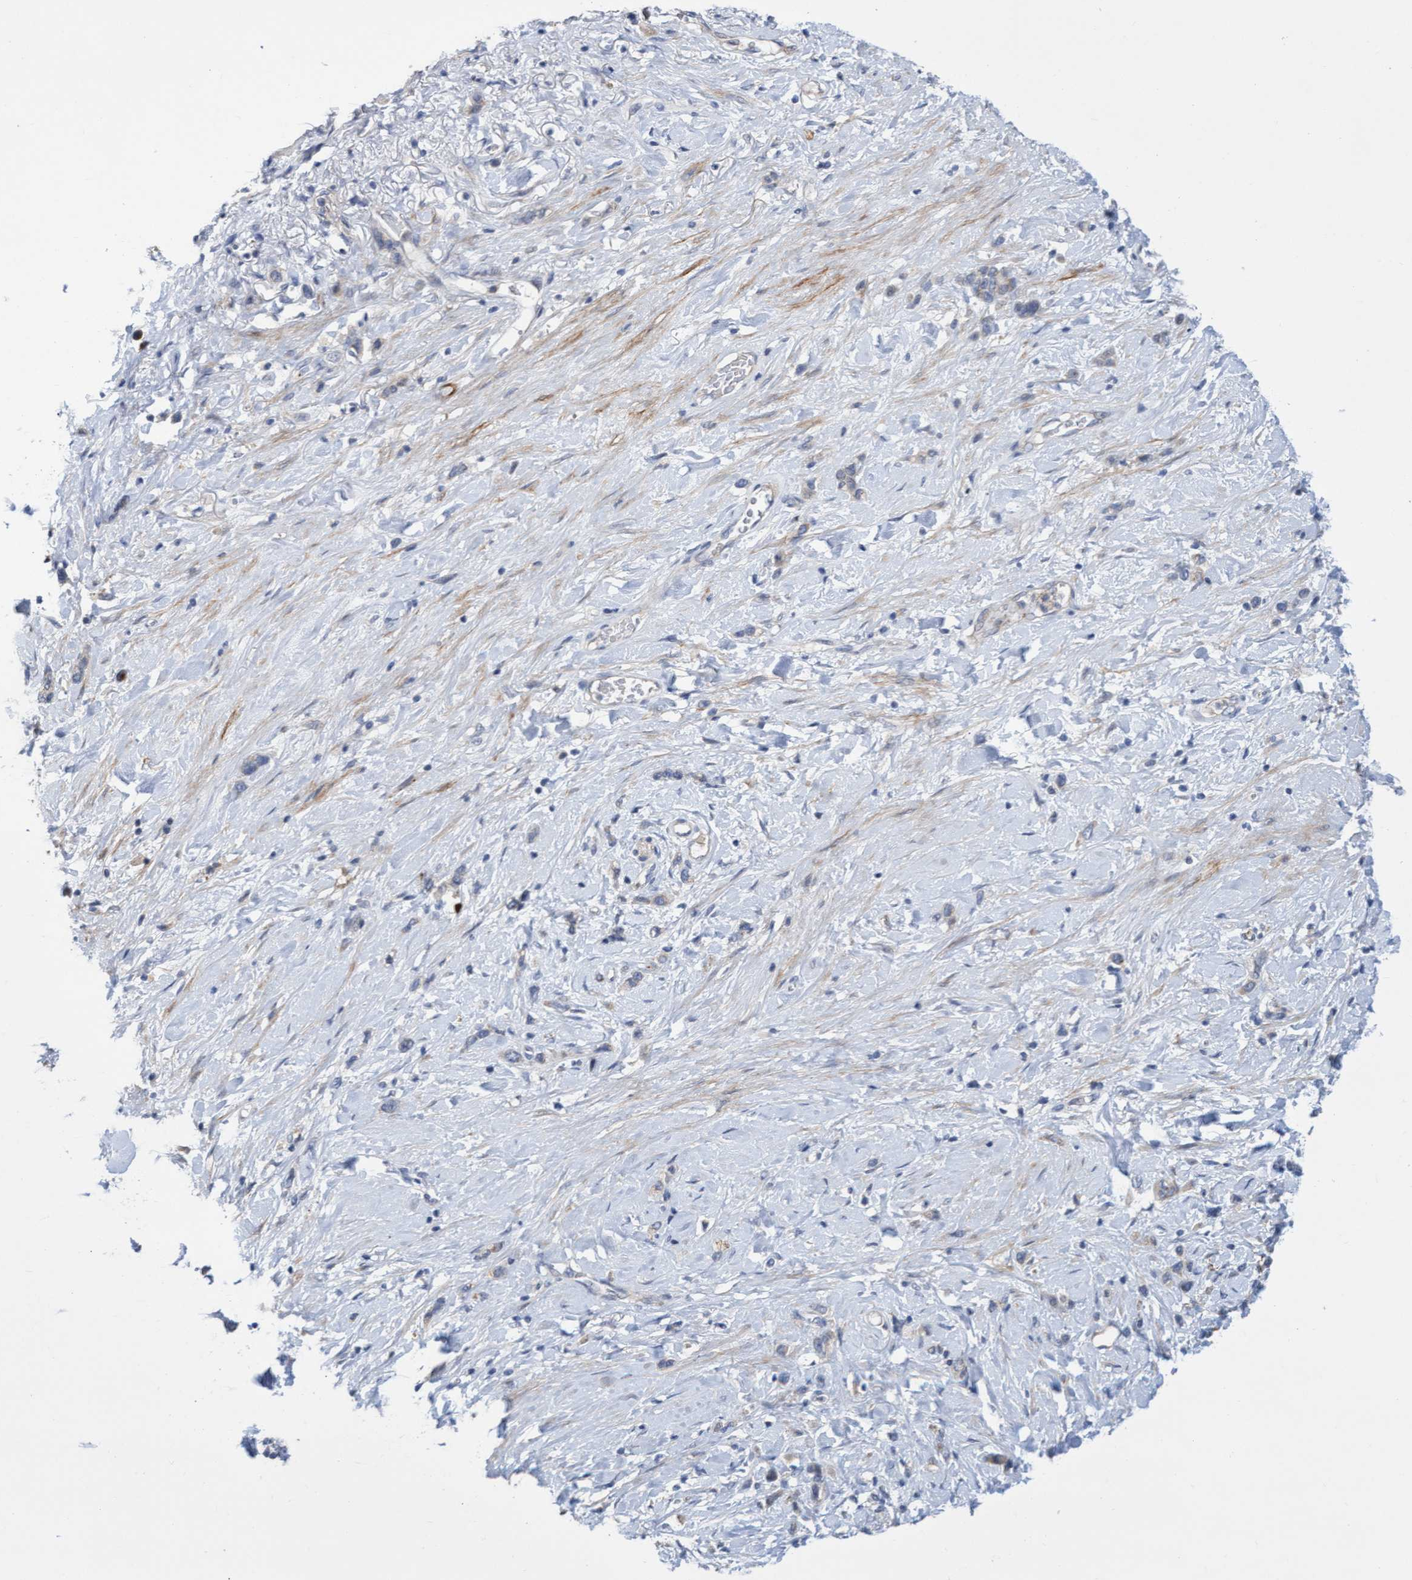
{"staining": {"intensity": "negative", "quantity": "none", "location": "none"}, "tissue": "stomach cancer", "cell_type": "Tumor cells", "image_type": "cancer", "snomed": [{"axis": "morphology", "description": "Normal tissue, NOS"}, {"axis": "morphology", "description": "Adenocarcinoma, NOS"}, {"axis": "morphology", "description": "Adenocarcinoma, High grade"}, {"axis": "topography", "description": "Stomach, upper"}, {"axis": "topography", "description": "Stomach"}], "caption": "DAB immunohistochemical staining of human adenocarcinoma (high-grade) (stomach) demonstrates no significant staining in tumor cells. (DAB (3,3'-diaminobenzidine) IHC, high magnification).", "gene": "ABCF2", "patient": {"sex": "female", "age": 65}}